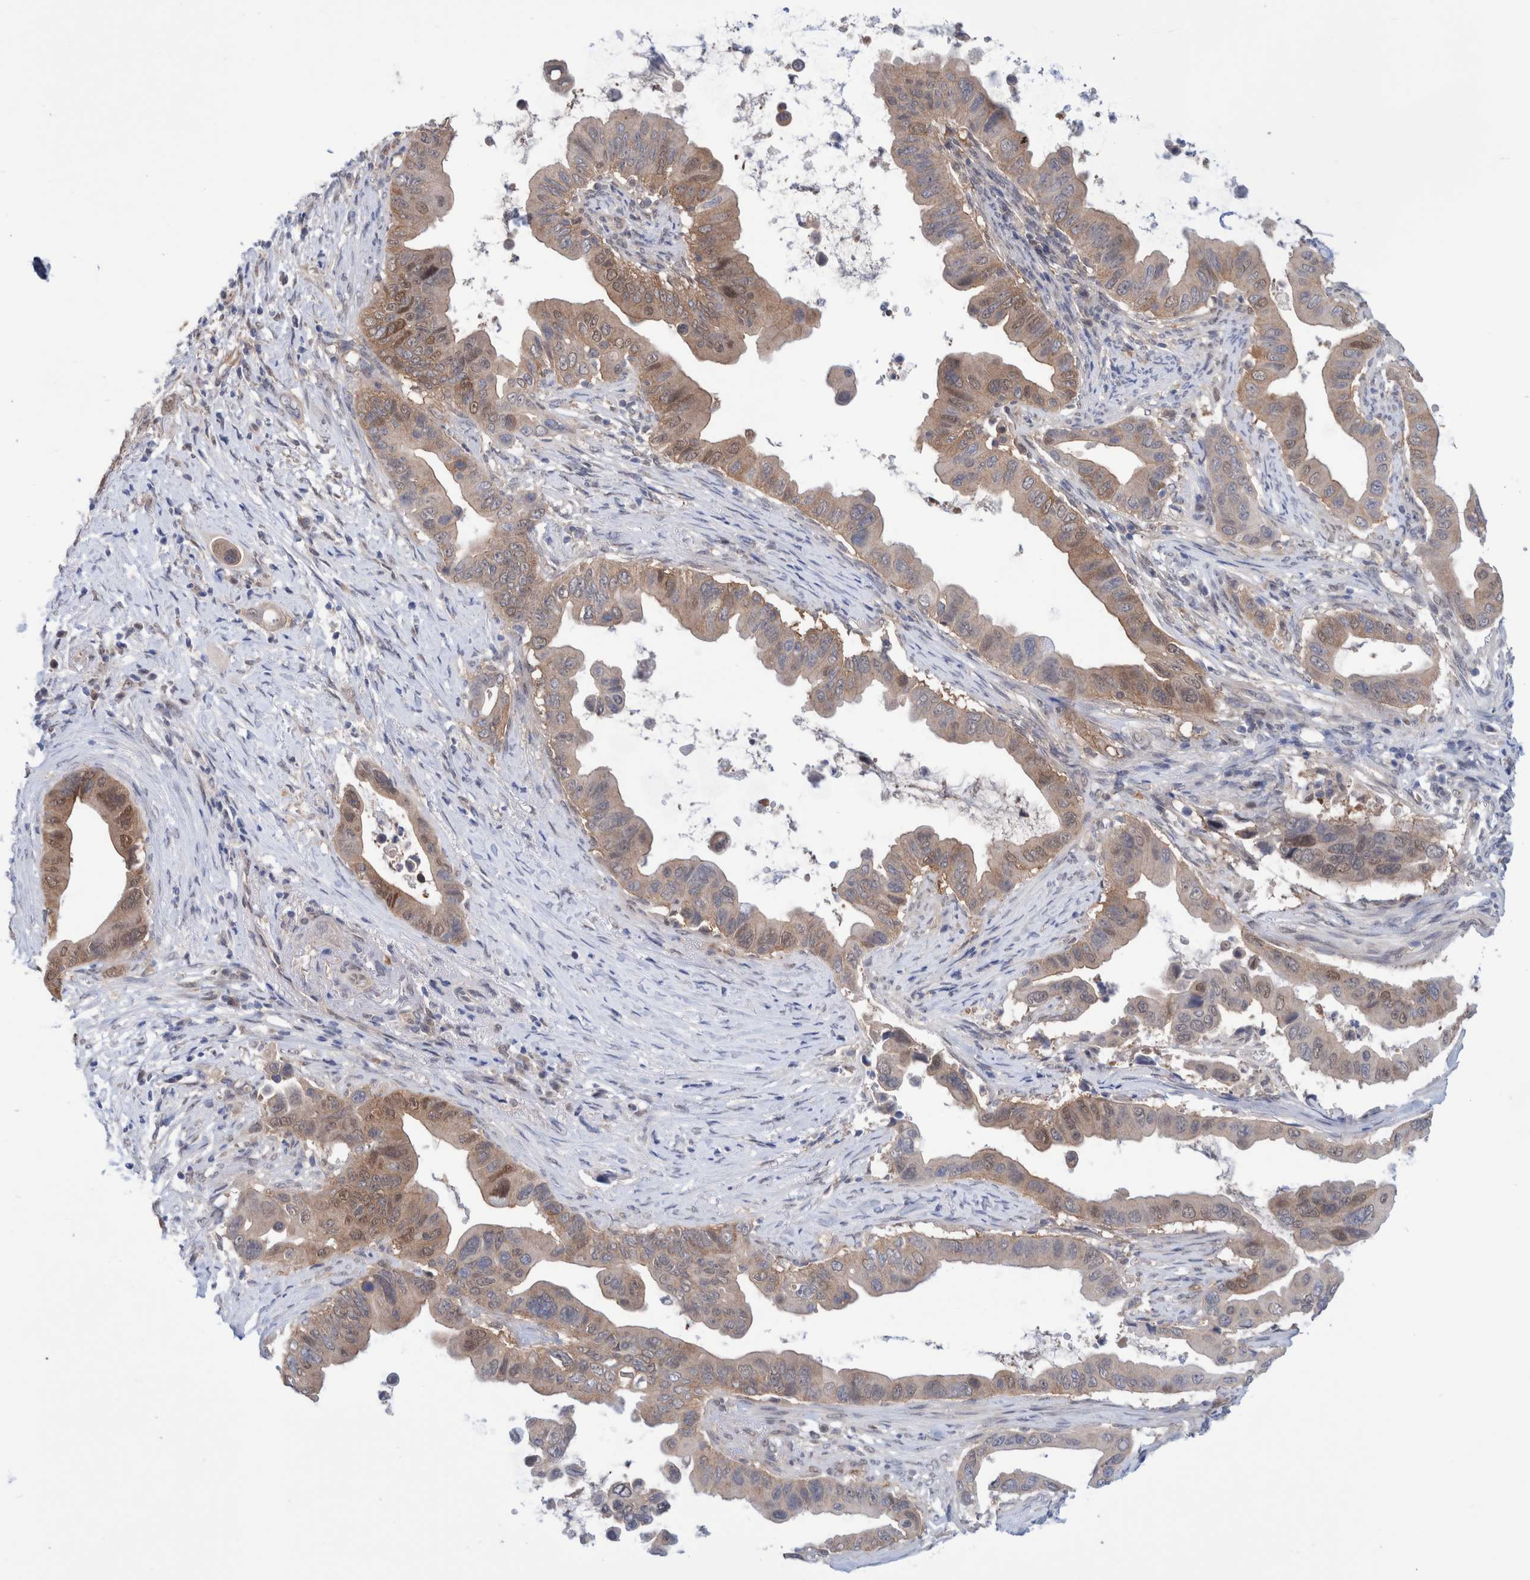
{"staining": {"intensity": "moderate", "quantity": ">75%", "location": "cytoplasmic/membranous,nuclear"}, "tissue": "pancreatic cancer", "cell_type": "Tumor cells", "image_type": "cancer", "snomed": [{"axis": "morphology", "description": "Adenocarcinoma, NOS"}, {"axis": "topography", "description": "Pancreas"}], "caption": "A brown stain labels moderate cytoplasmic/membranous and nuclear staining of a protein in pancreatic adenocarcinoma tumor cells.", "gene": "PFAS", "patient": {"sex": "female", "age": 72}}